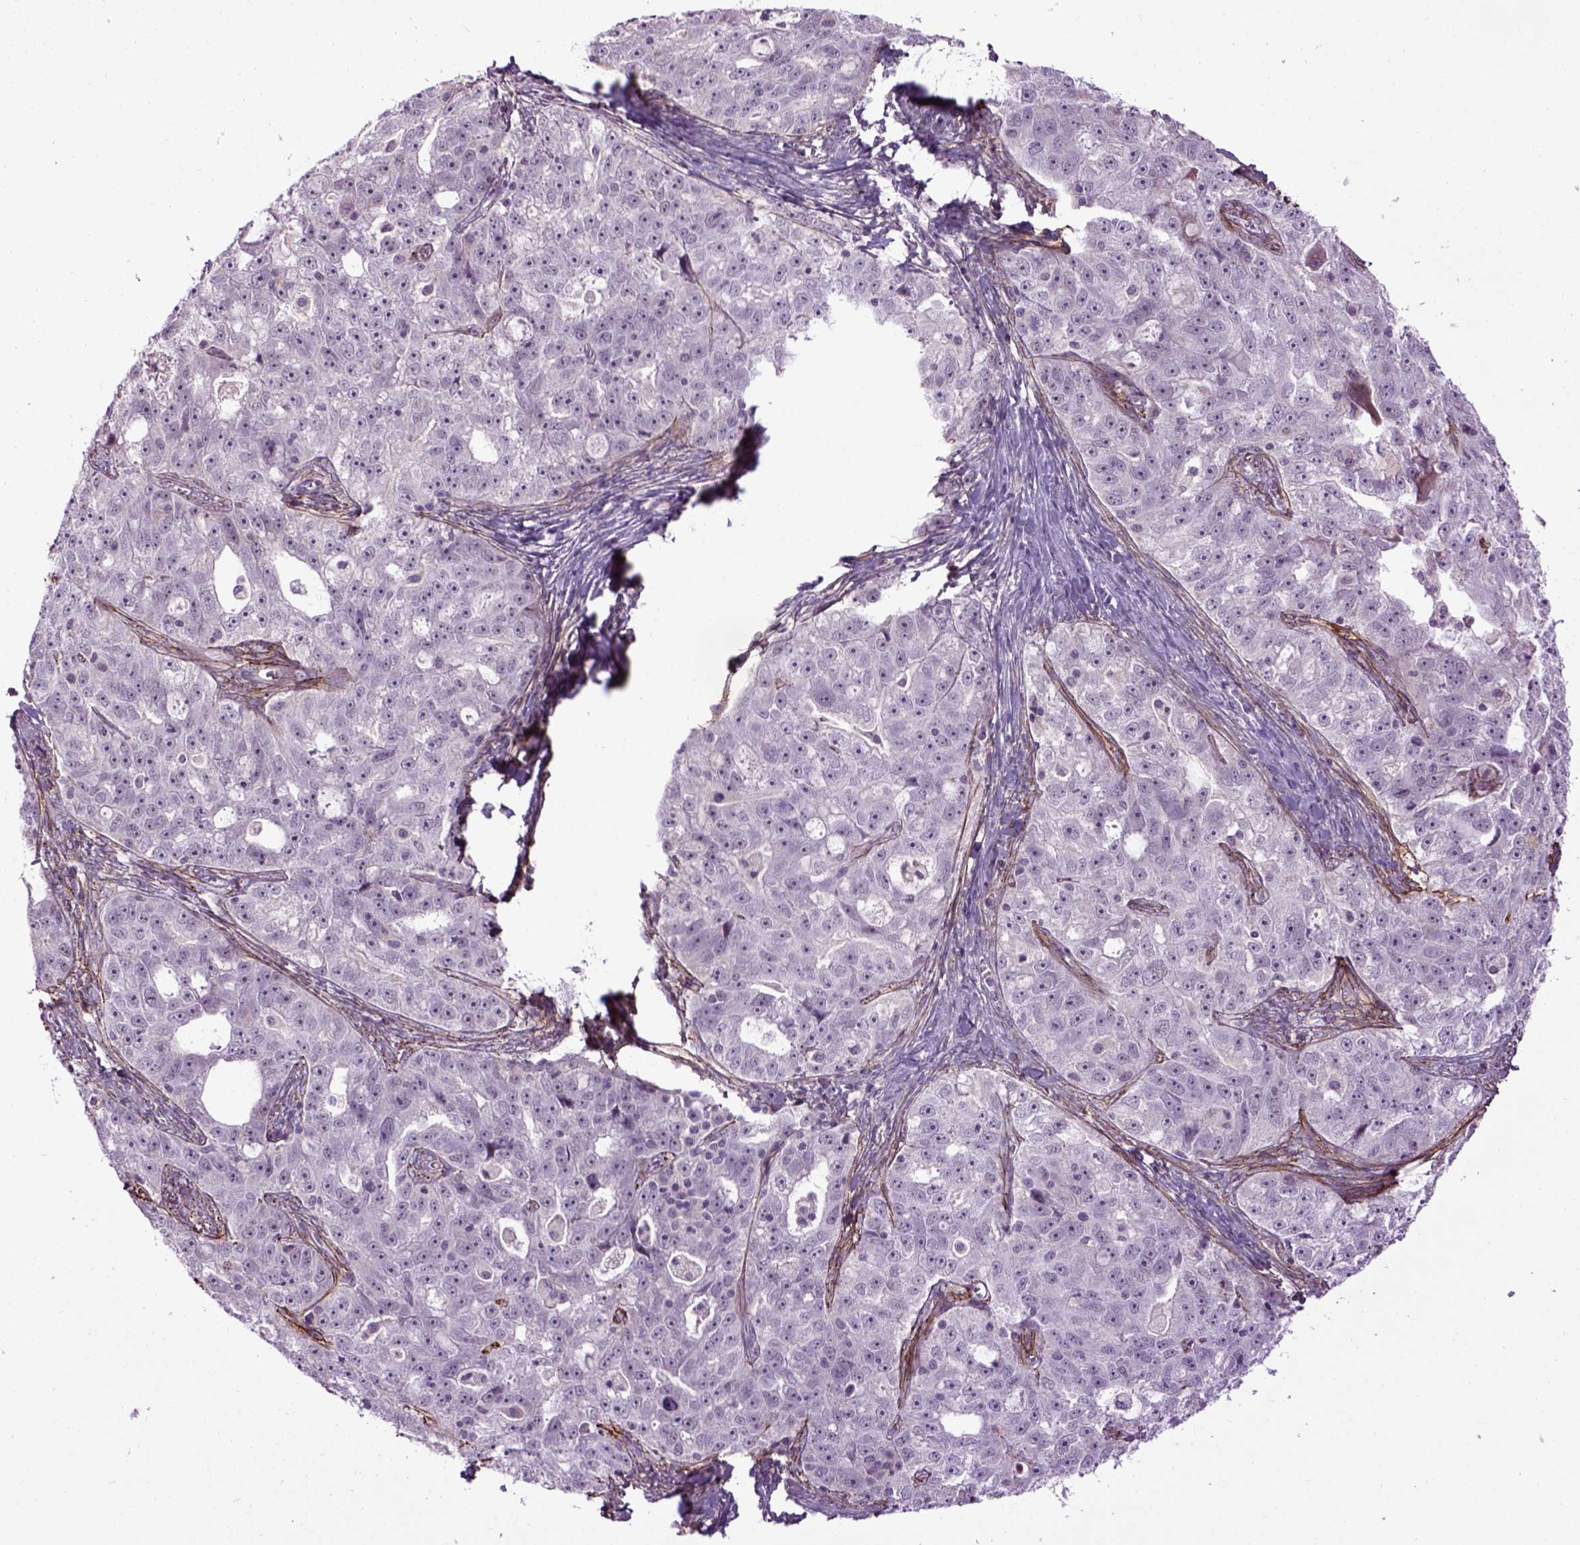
{"staining": {"intensity": "negative", "quantity": "none", "location": "none"}, "tissue": "ovarian cancer", "cell_type": "Tumor cells", "image_type": "cancer", "snomed": [{"axis": "morphology", "description": "Cystadenocarcinoma, serous, NOS"}, {"axis": "topography", "description": "Ovary"}], "caption": "Tumor cells are negative for brown protein staining in serous cystadenocarcinoma (ovarian). (DAB immunohistochemistry (IHC), high magnification).", "gene": "EMILIN3", "patient": {"sex": "female", "age": 51}}